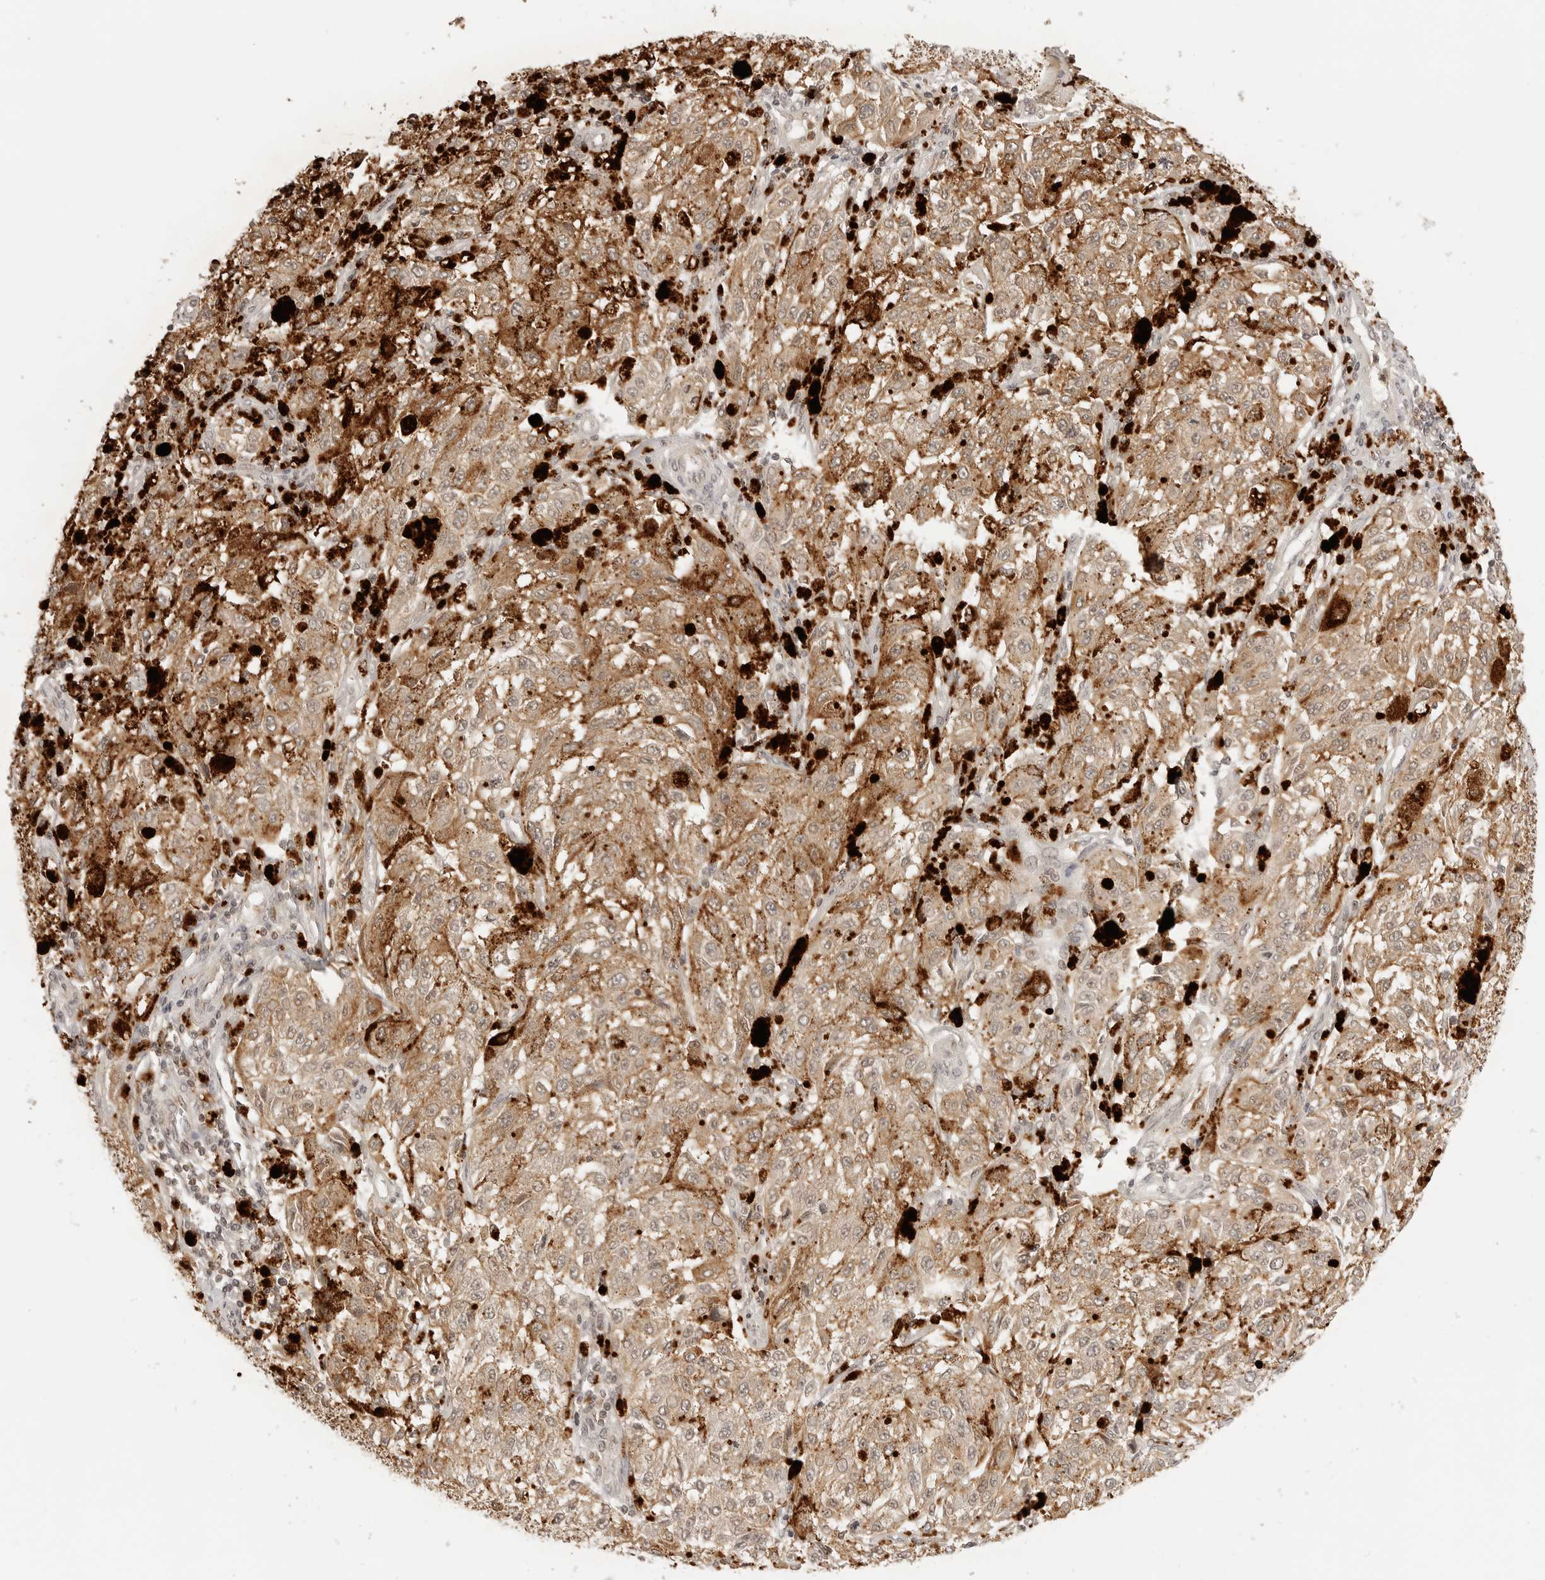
{"staining": {"intensity": "moderate", "quantity": ">75%", "location": "cytoplasmic/membranous"}, "tissue": "melanoma", "cell_type": "Tumor cells", "image_type": "cancer", "snomed": [{"axis": "morphology", "description": "Malignant melanoma, NOS"}, {"axis": "topography", "description": "Skin"}], "caption": "Protein analysis of malignant melanoma tissue shows moderate cytoplasmic/membranous expression in approximately >75% of tumor cells. The staining is performed using DAB (3,3'-diaminobenzidine) brown chromogen to label protein expression. The nuclei are counter-stained blue using hematoxylin.", "gene": "GPR34", "patient": {"sex": "female", "age": 64}}